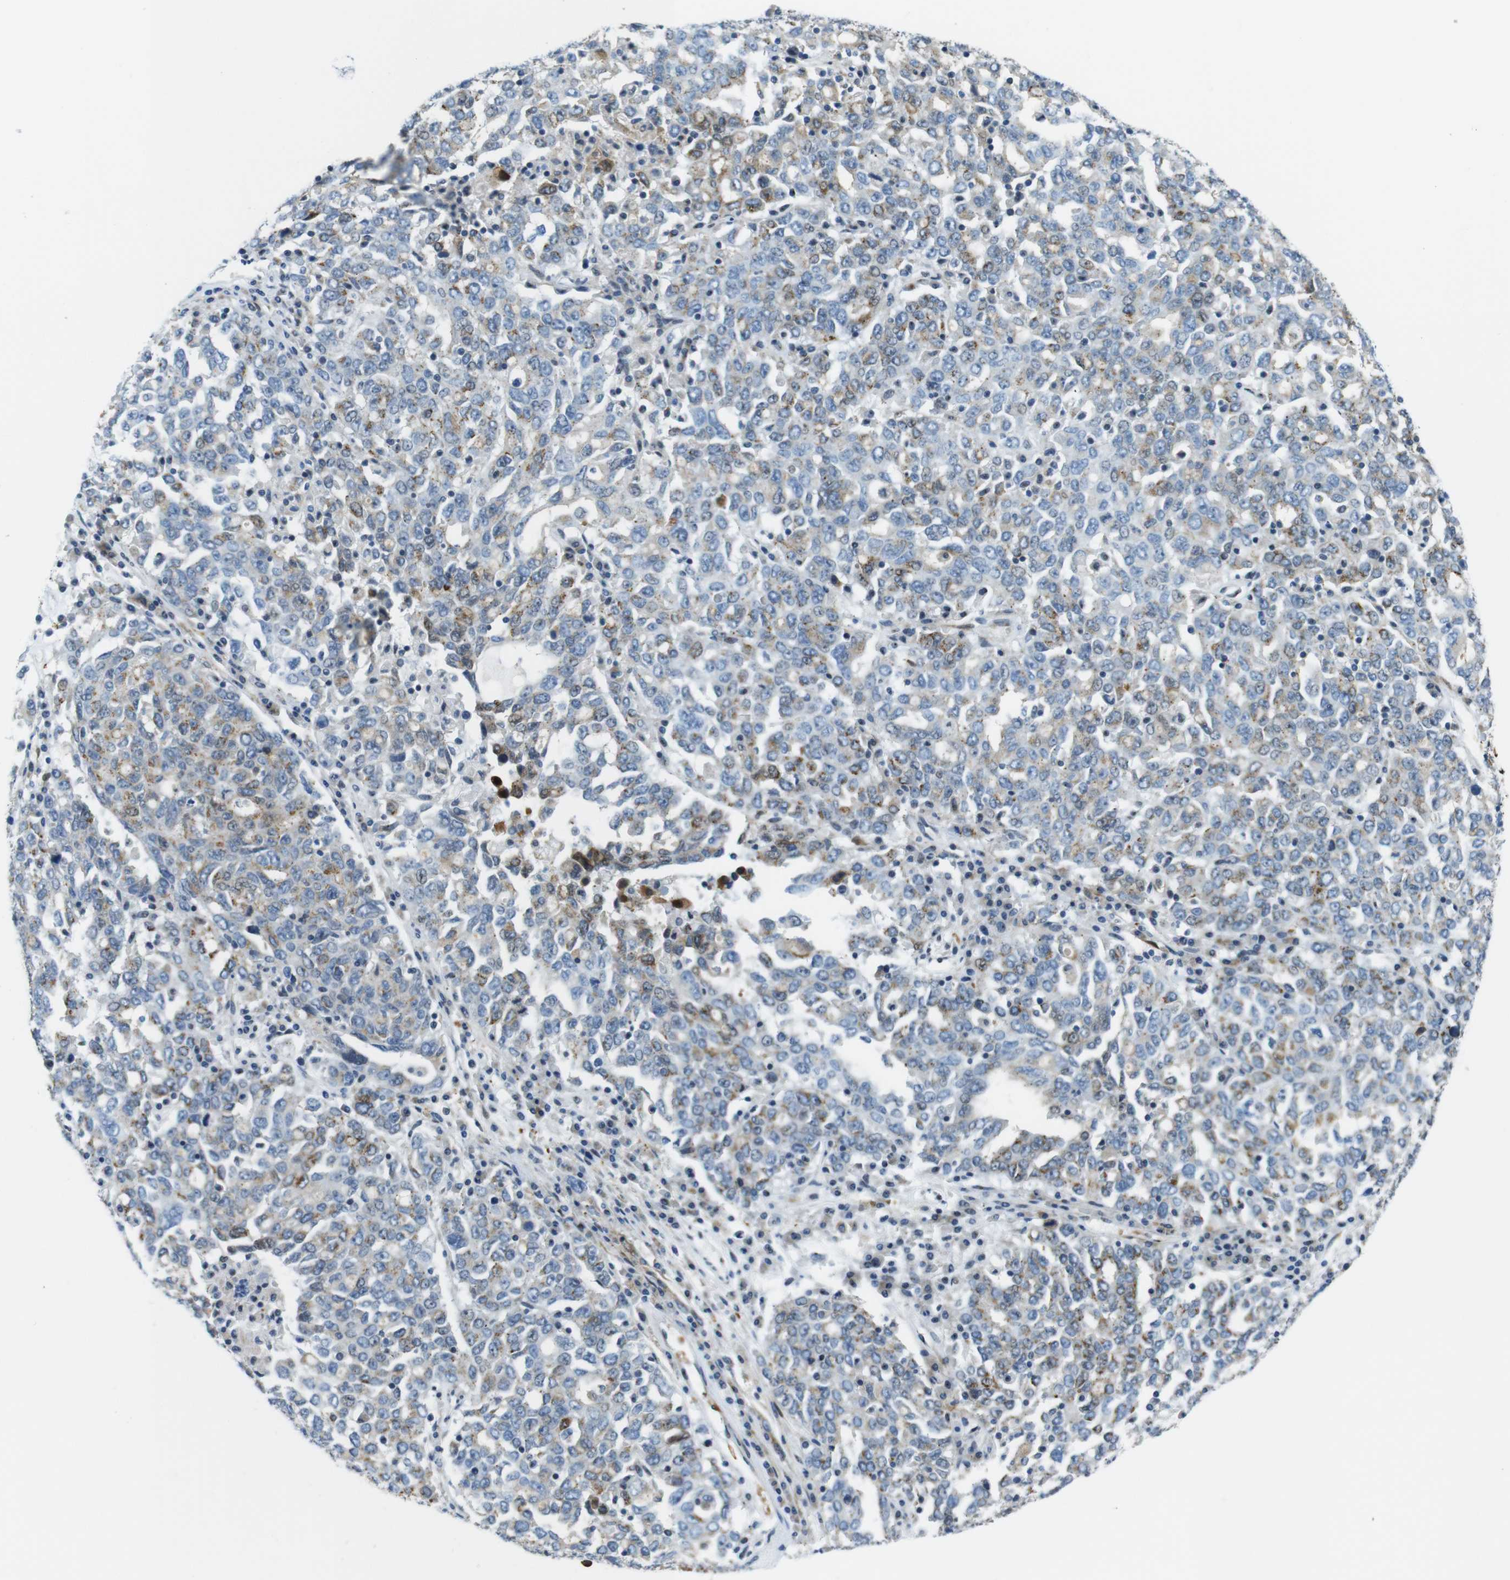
{"staining": {"intensity": "weak", "quantity": "25%-75%", "location": "cytoplasmic/membranous"}, "tissue": "ovarian cancer", "cell_type": "Tumor cells", "image_type": "cancer", "snomed": [{"axis": "morphology", "description": "Carcinoma, endometroid"}, {"axis": "topography", "description": "Ovary"}], "caption": "Immunohistochemistry micrograph of endometroid carcinoma (ovarian) stained for a protein (brown), which exhibits low levels of weak cytoplasmic/membranous positivity in about 25%-75% of tumor cells.", "gene": "ZDHHC3", "patient": {"sex": "female", "age": 62}}